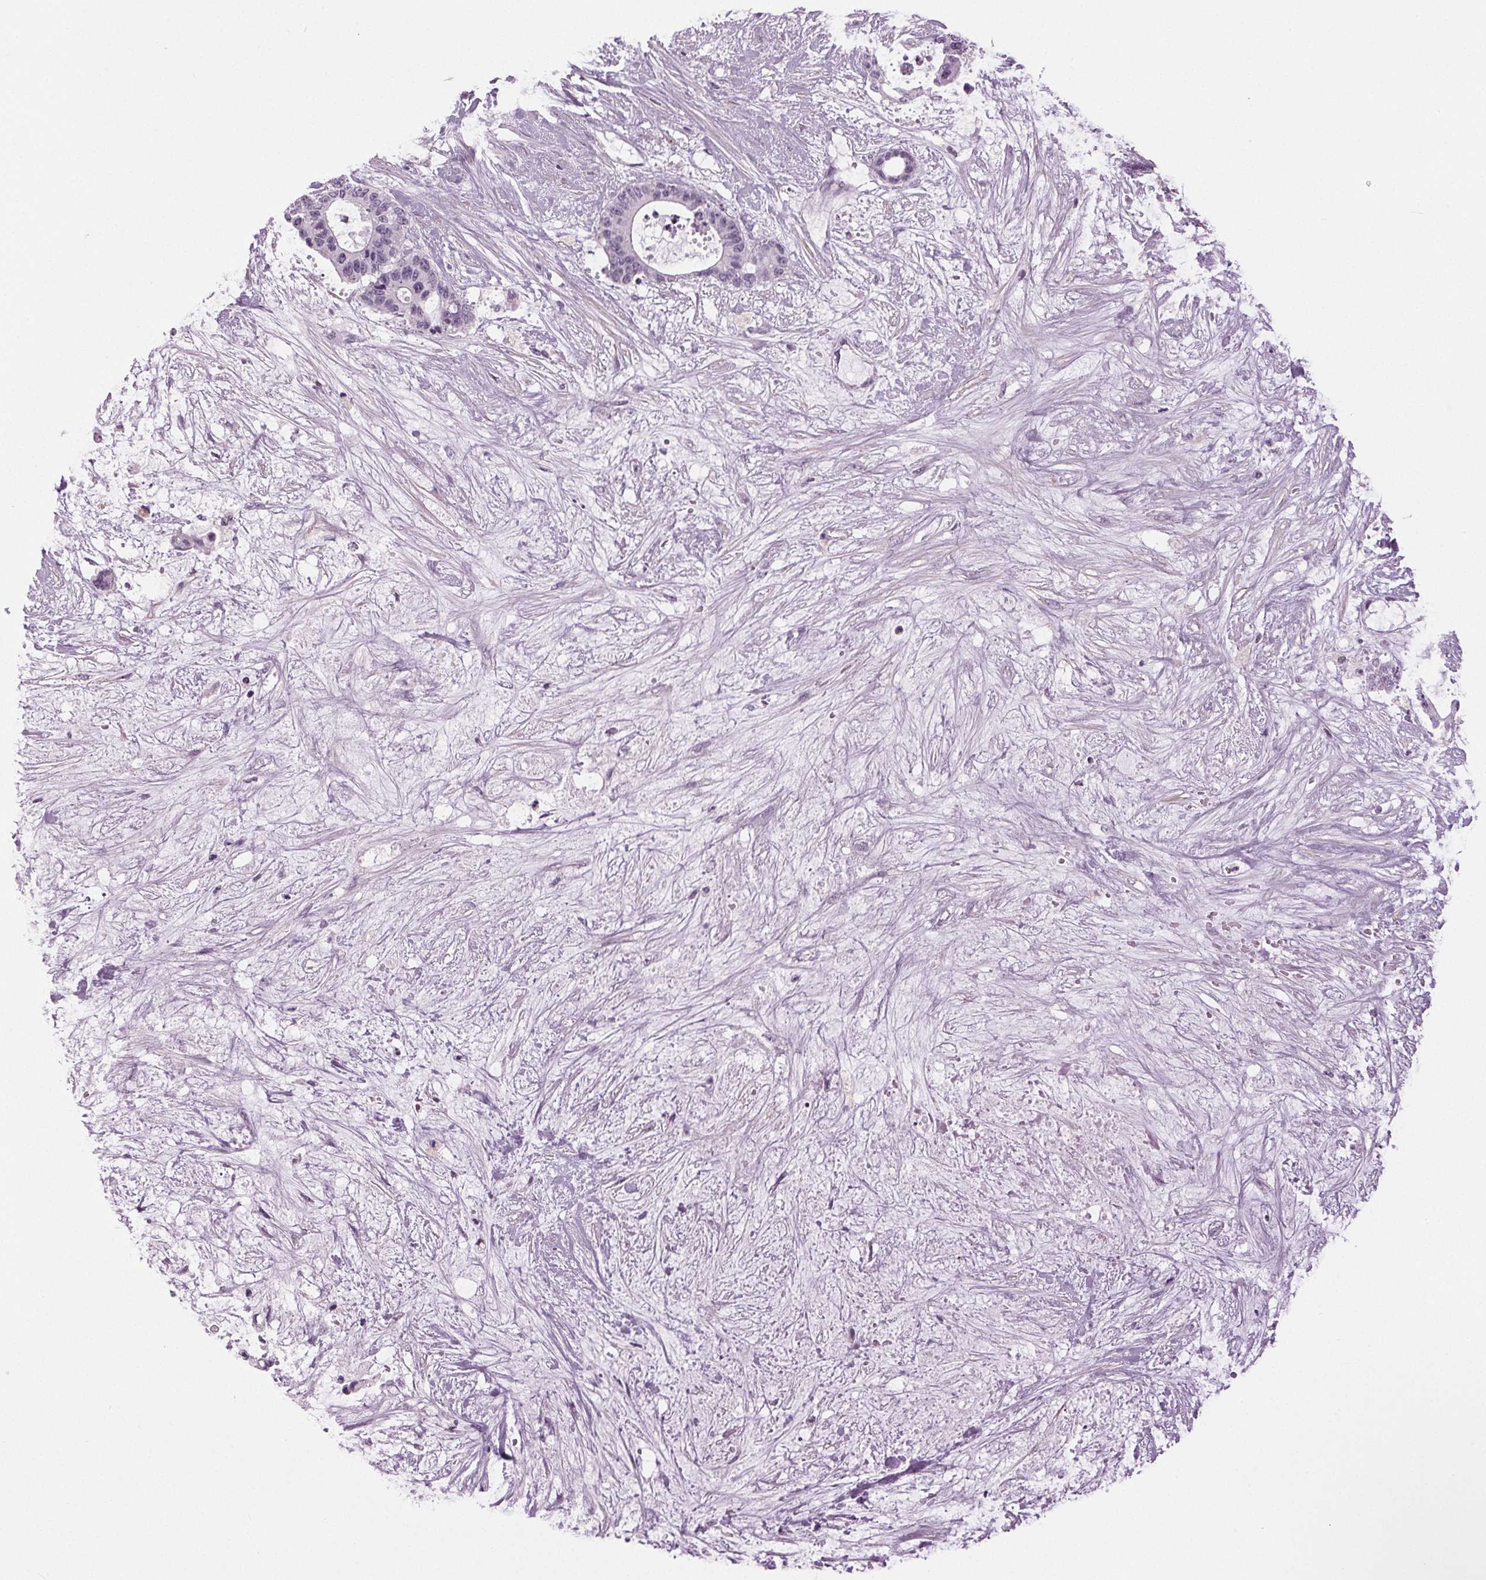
{"staining": {"intensity": "negative", "quantity": "none", "location": "none"}, "tissue": "liver cancer", "cell_type": "Tumor cells", "image_type": "cancer", "snomed": [{"axis": "morphology", "description": "Normal tissue, NOS"}, {"axis": "morphology", "description": "Cholangiocarcinoma"}, {"axis": "topography", "description": "Liver"}, {"axis": "topography", "description": "Peripheral nerve tissue"}], "caption": "Liver cholangiocarcinoma stained for a protein using immunohistochemistry demonstrates no positivity tumor cells.", "gene": "DNAH12", "patient": {"sex": "female", "age": 73}}